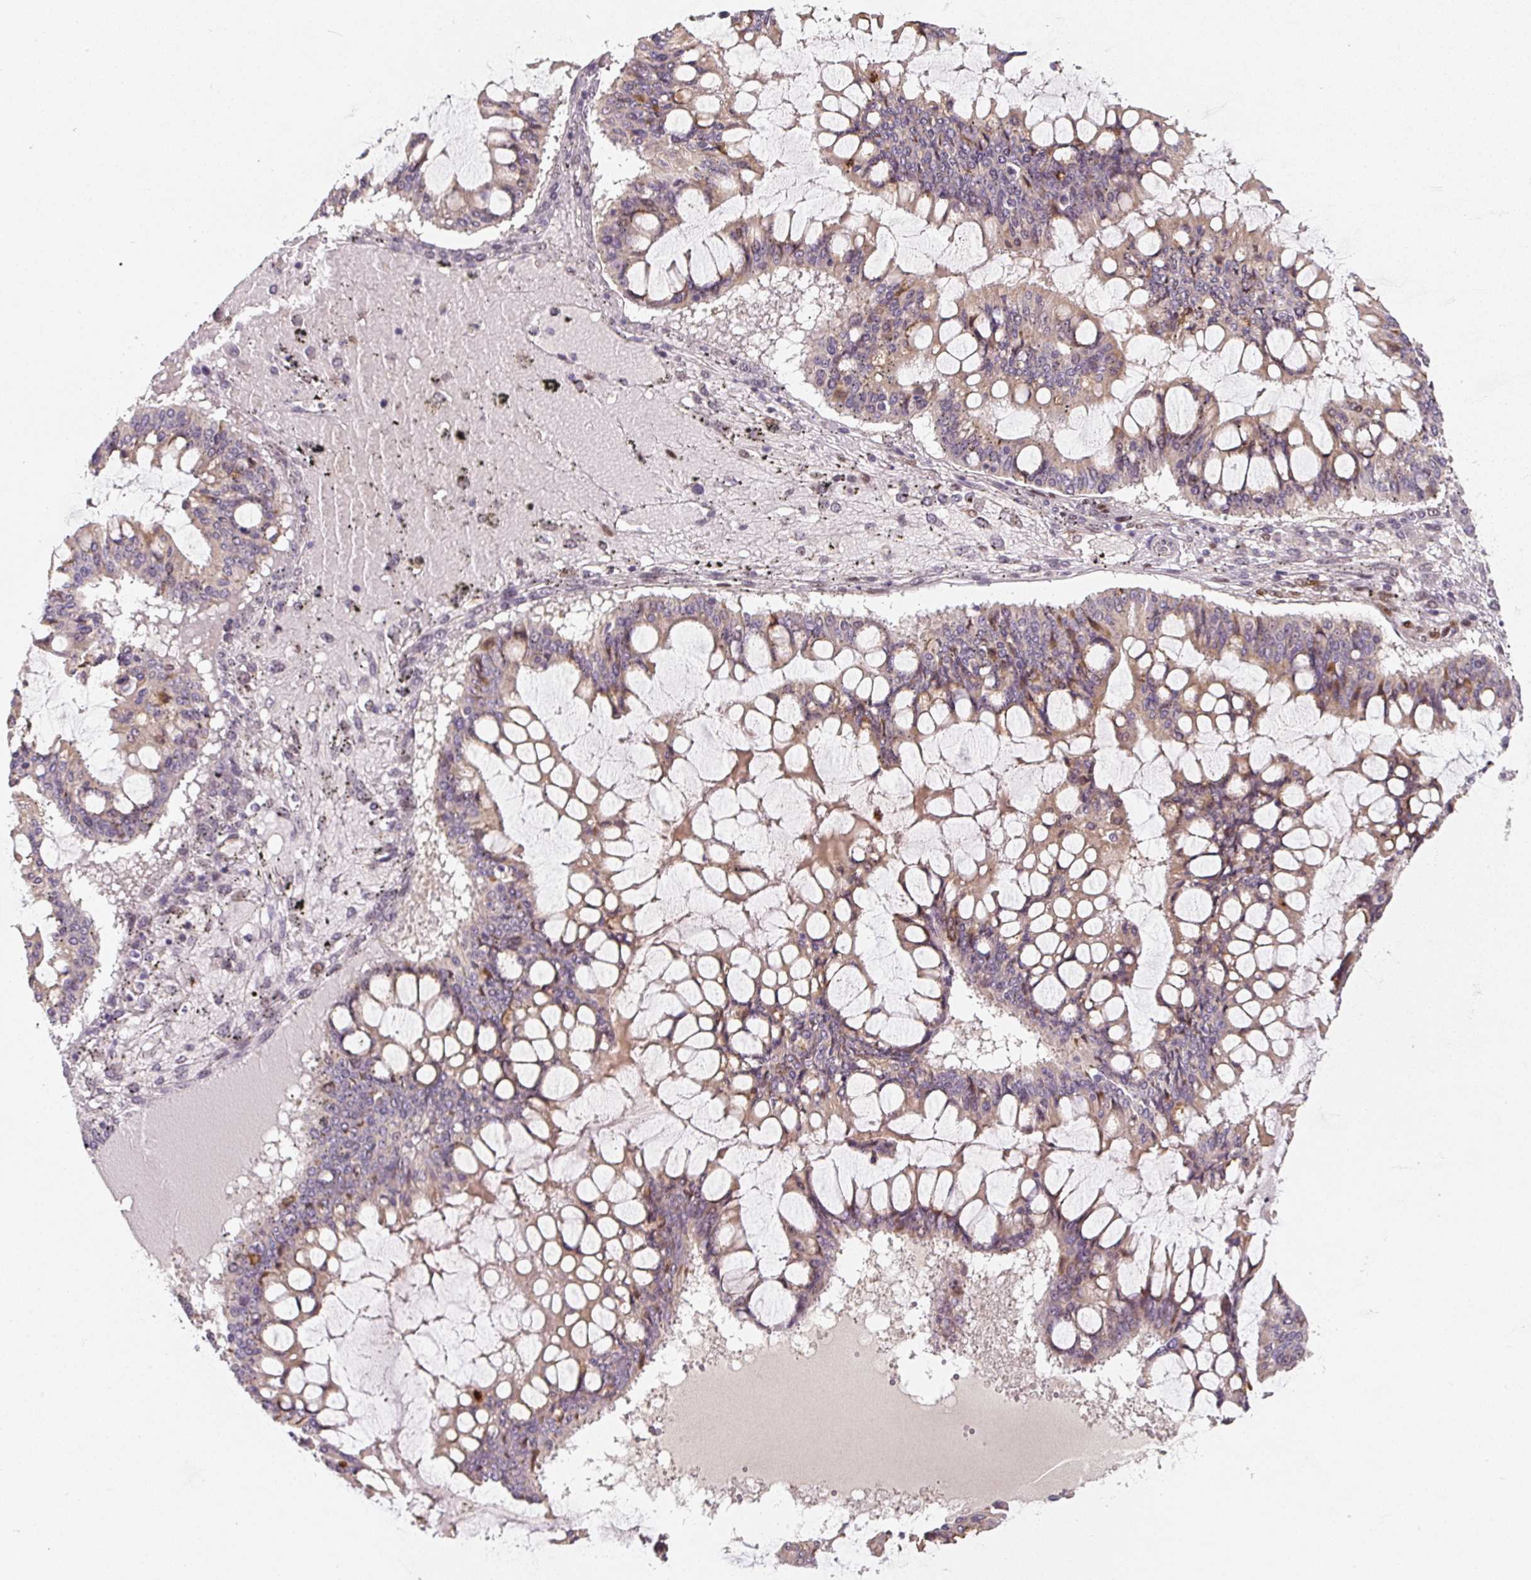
{"staining": {"intensity": "weak", "quantity": "<25%", "location": "cytoplasmic/membranous"}, "tissue": "ovarian cancer", "cell_type": "Tumor cells", "image_type": "cancer", "snomed": [{"axis": "morphology", "description": "Cystadenocarcinoma, mucinous, NOS"}, {"axis": "topography", "description": "Ovary"}], "caption": "The photomicrograph displays no significant staining in tumor cells of ovarian cancer.", "gene": "PWWP3B", "patient": {"sex": "female", "age": 73}}